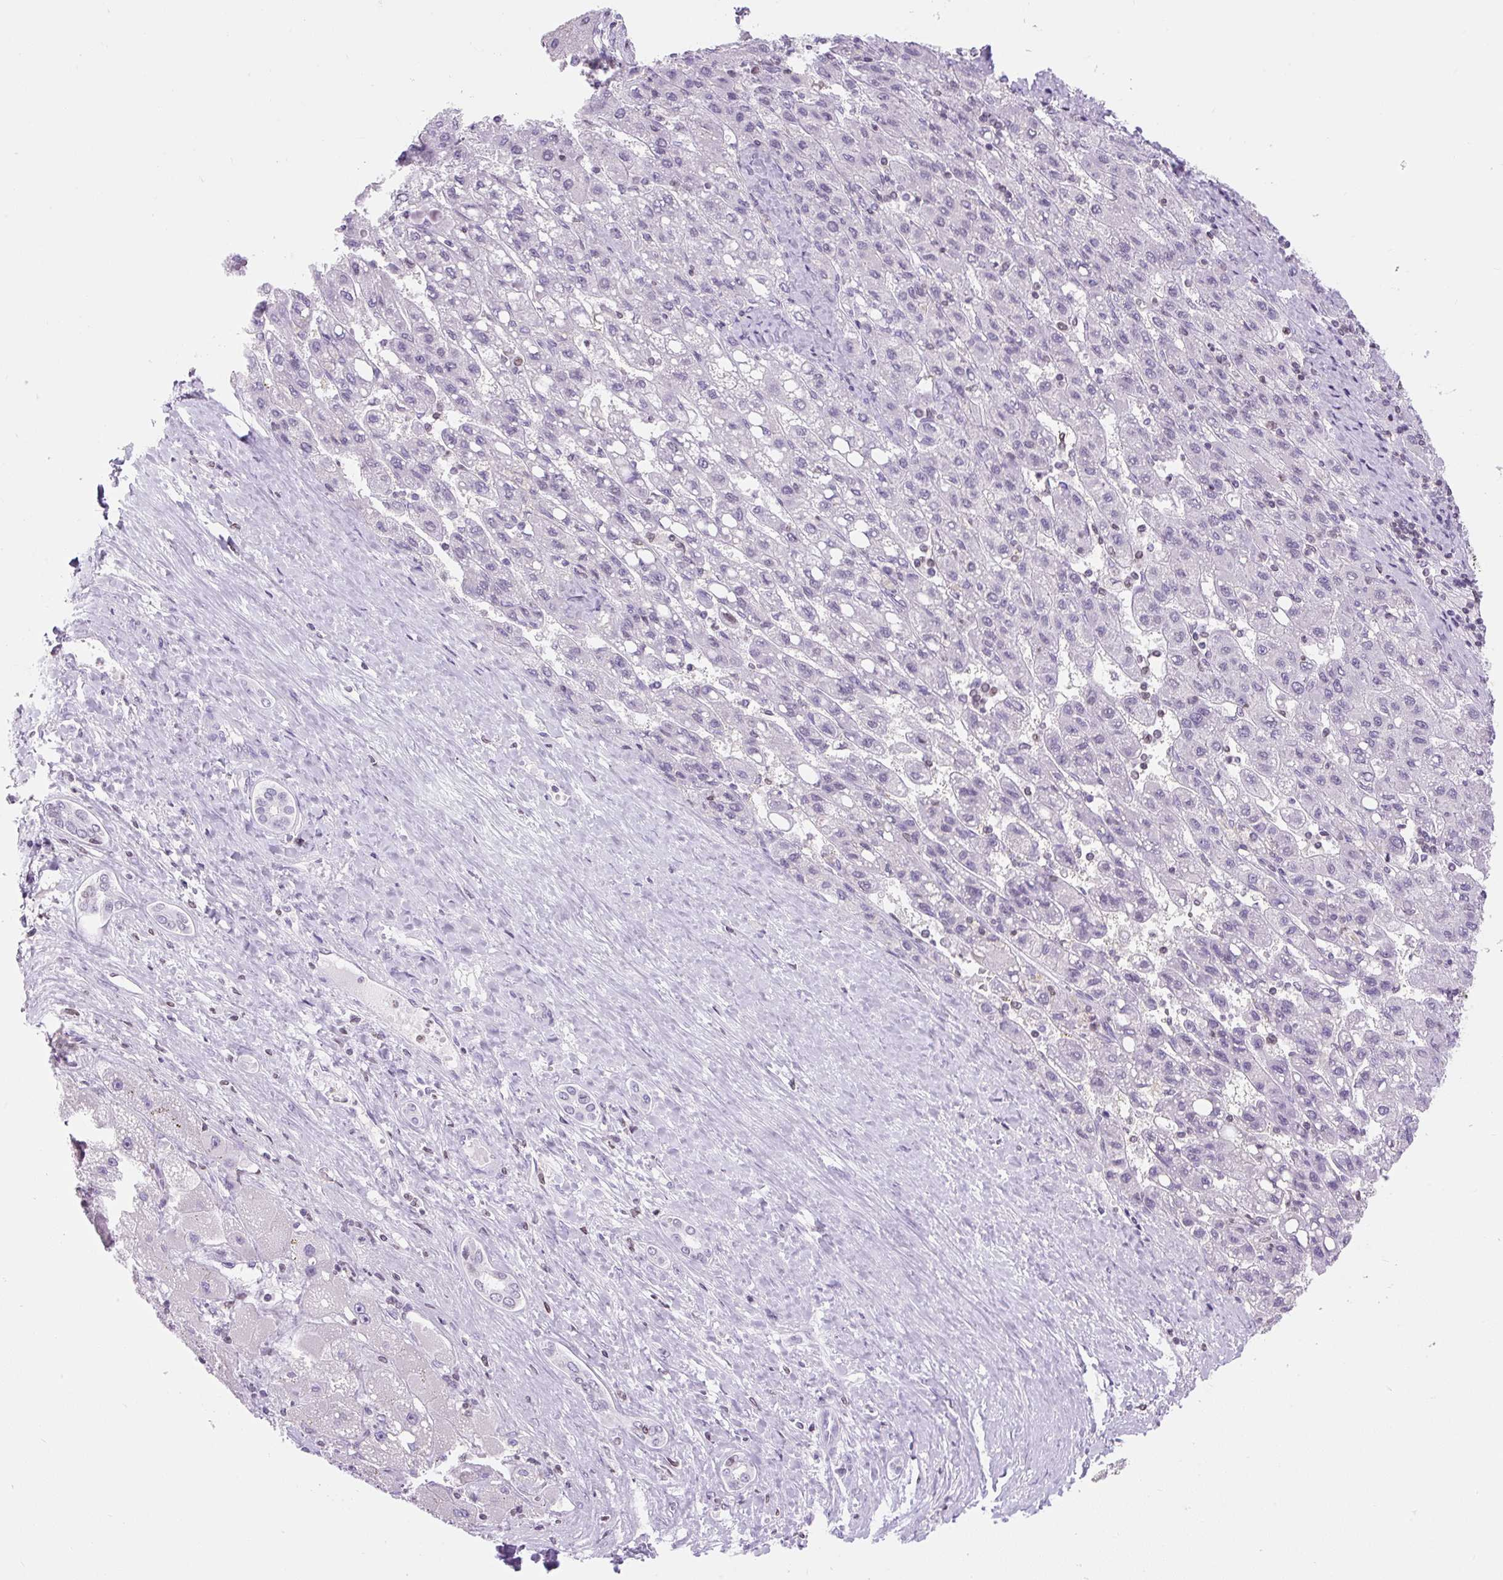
{"staining": {"intensity": "negative", "quantity": "none", "location": "none"}, "tissue": "liver cancer", "cell_type": "Tumor cells", "image_type": "cancer", "snomed": [{"axis": "morphology", "description": "Carcinoma, Hepatocellular, NOS"}, {"axis": "topography", "description": "Liver"}], "caption": "Liver cancer was stained to show a protein in brown. There is no significant positivity in tumor cells.", "gene": "VPREB1", "patient": {"sex": "female", "age": 82}}